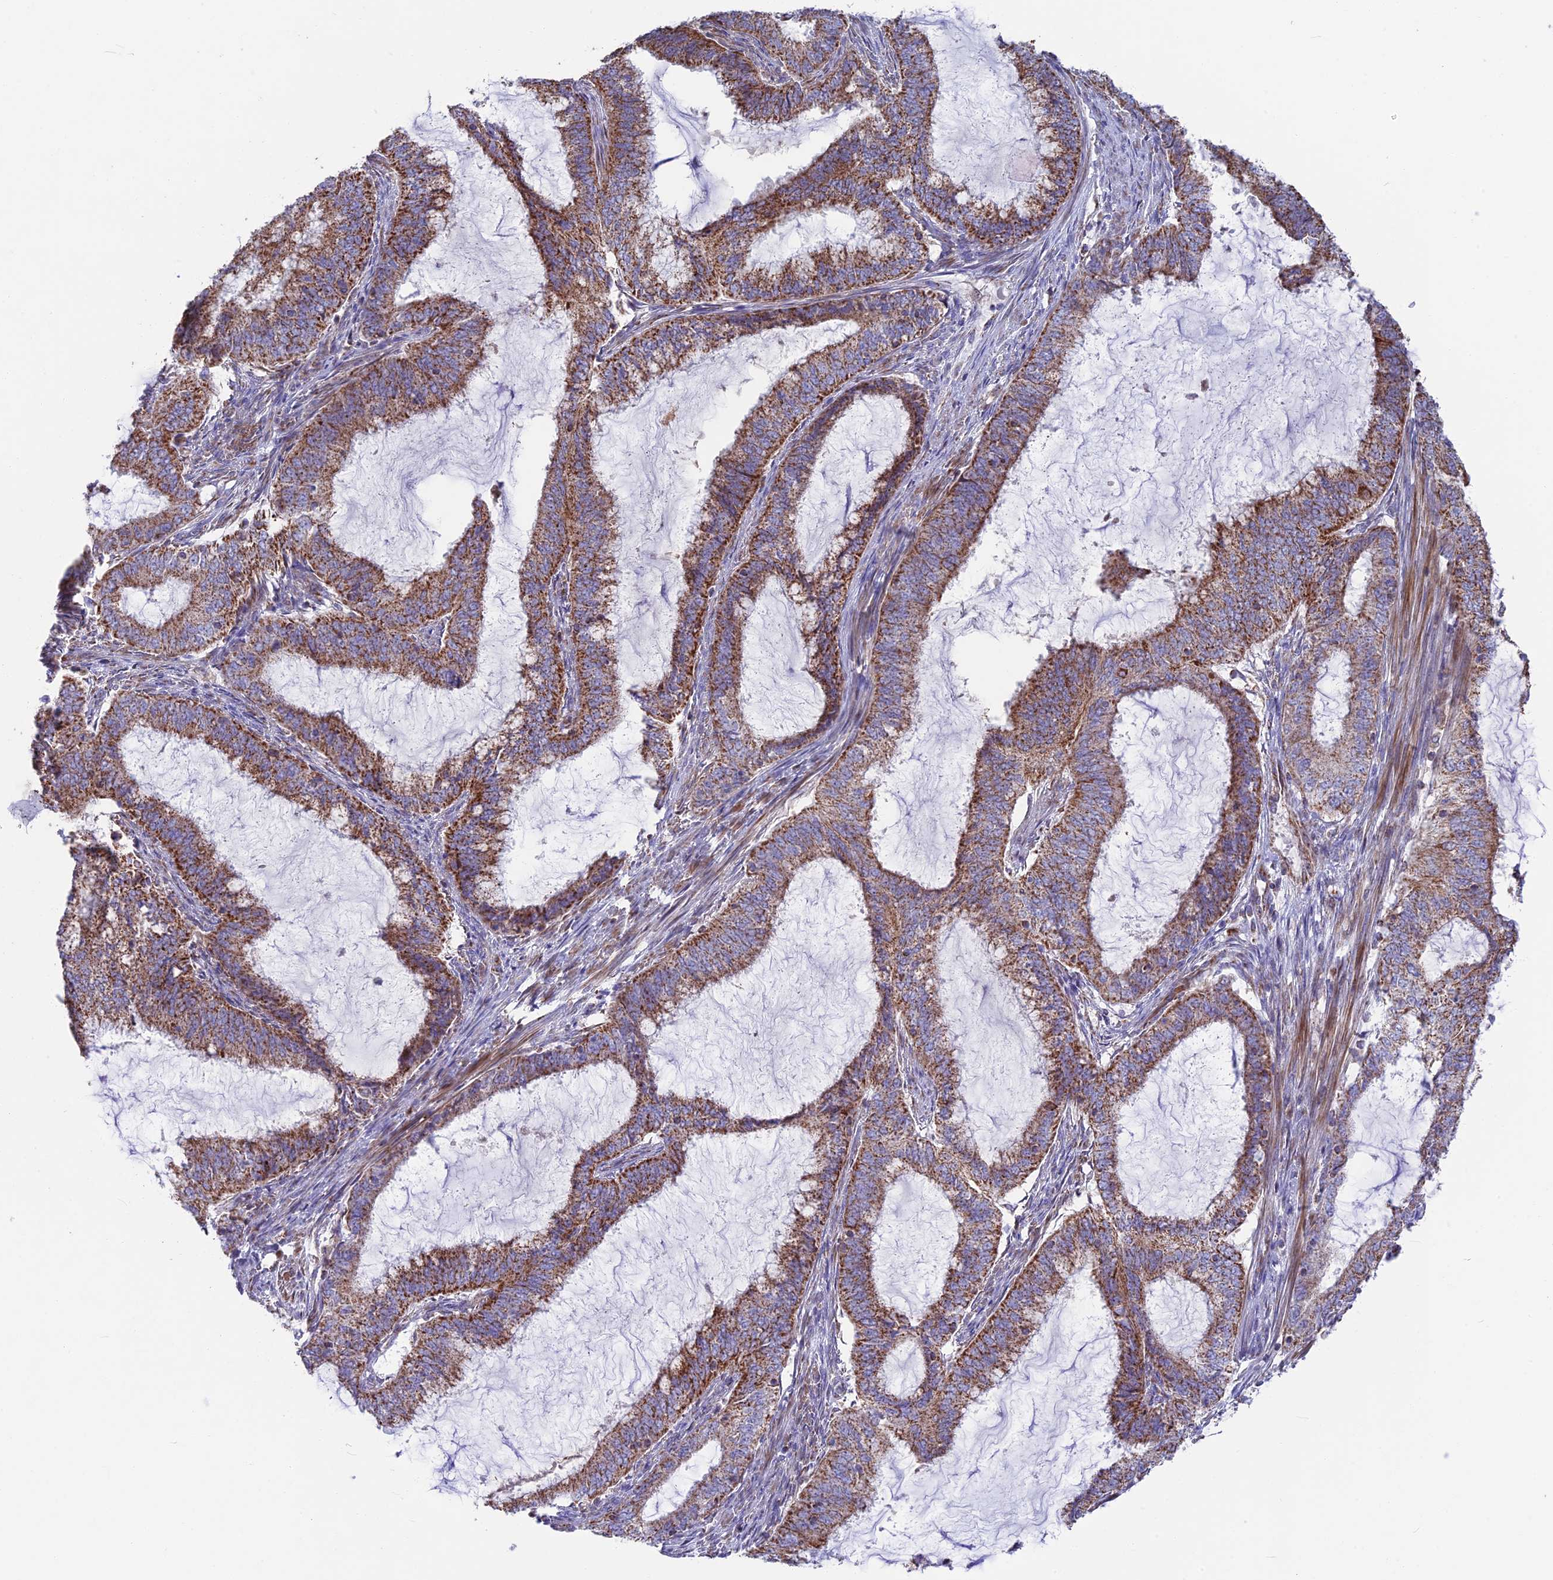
{"staining": {"intensity": "moderate", "quantity": ">75%", "location": "cytoplasmic/membranous"}, "tissue": "endometrial cancer", "cell_type": "Tumor cells", "image_type": "cancer", "snomed": [{"axis": "morphology", "description": "Adenocarcinoma, NOS"}, {"axis": "topography", "description": "Endometrium"}], "caption": "This is an image of immunohistochemistry (IHC) staining of endometrial adenocarcinoma, which shows moderate expression in the cytoplasmic/membranous of tumor cells.", "gene": "CS", "patient": {"sex": "female", "age": 51}}